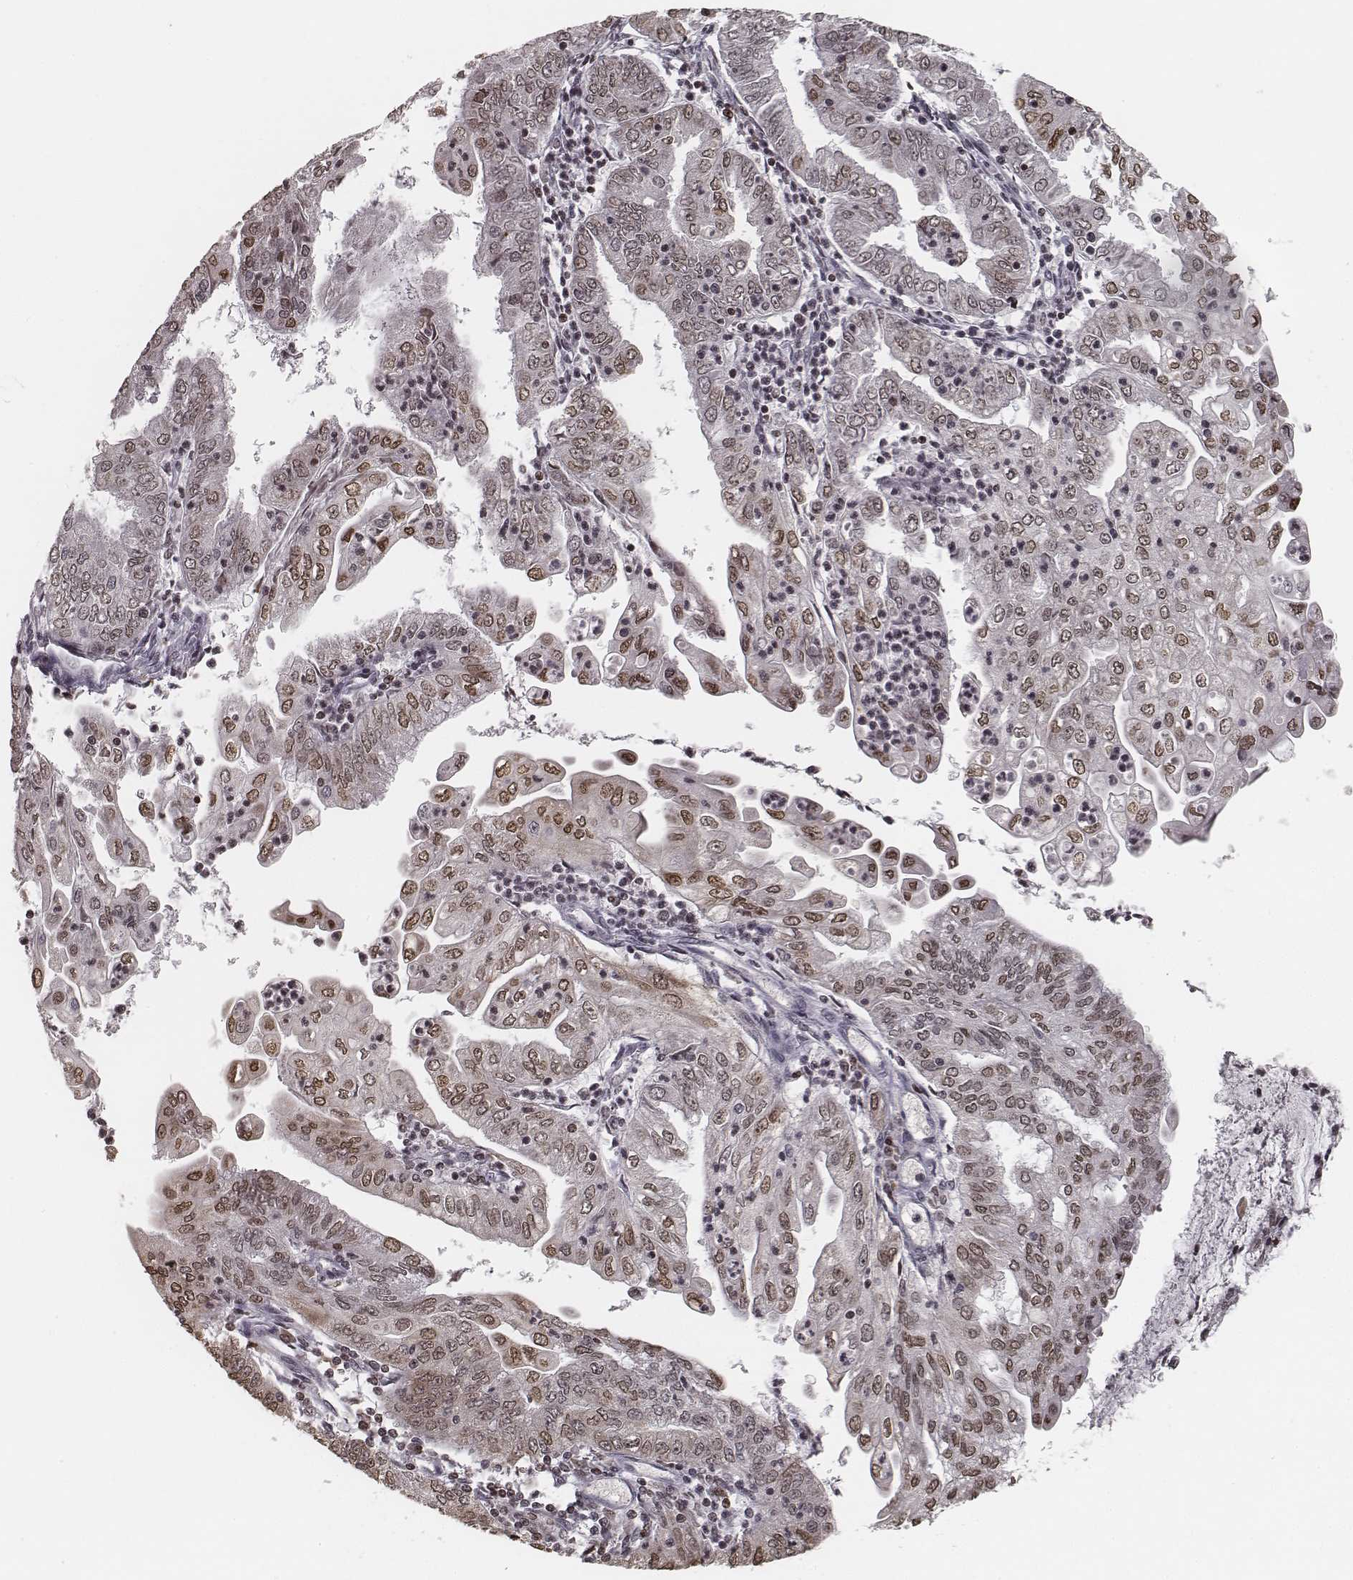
{"staining": {"intensity": "moderate", "quantity": ">75%", "location": "nuclear"}, "tissue": "endometrial cancer", "cell_type": "Tumor cells", "image_type": "cancer", "snomed": [{"axis": "morphology", "description": "Adenocarcinoma, NOS"}, {"axis": "topography", "description": "Endometrium"}], "caption": "Immunohistochemical staining of adenocarcinoma (endometrial) displays medium levels of moderate nuclear positivity in approximately >75% of tumor cells.", "gene": "HMGA2", "patient": {"sex": "female", "age": 55}}